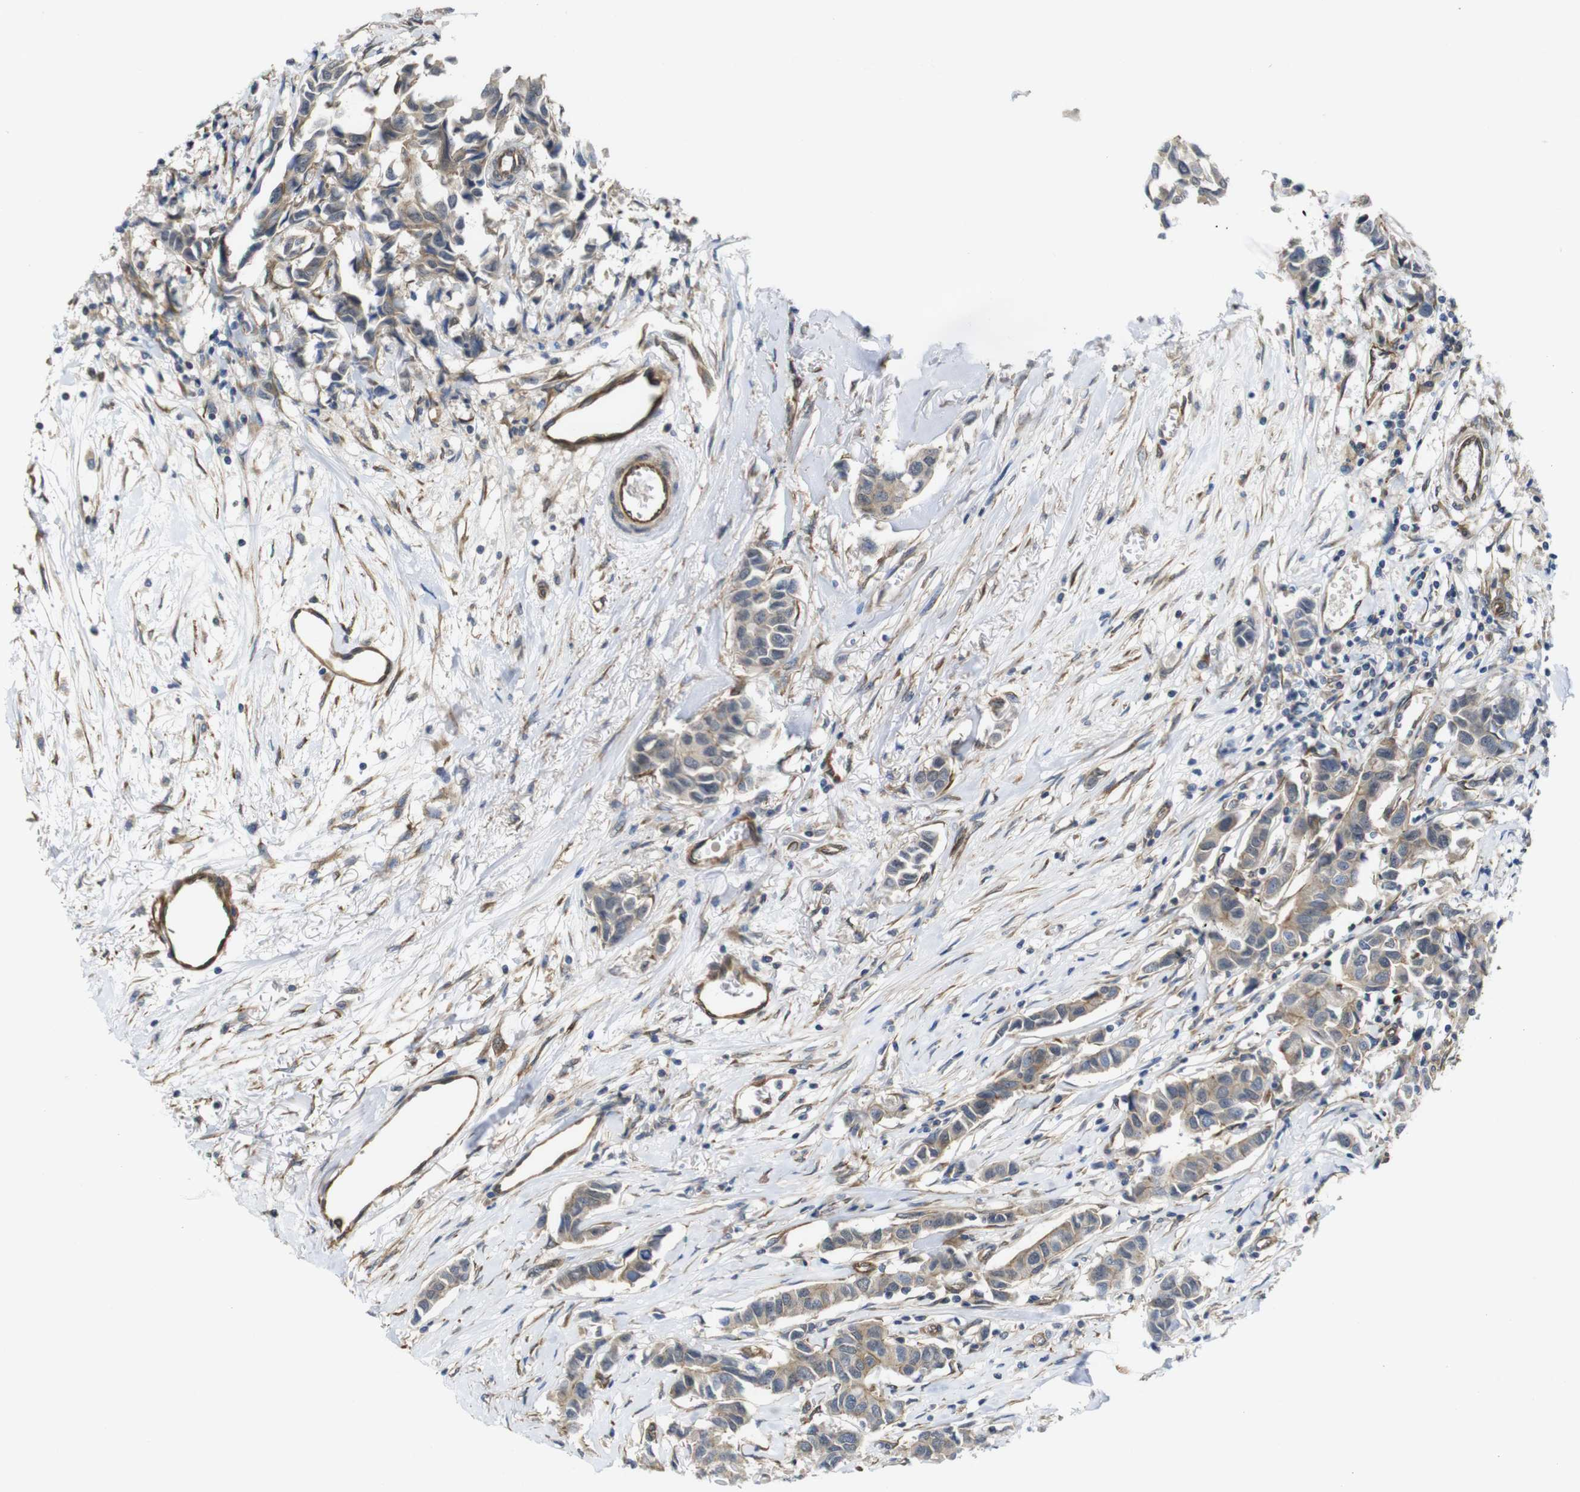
{"staining": {"intensity": "weak", "quantity": ">75%", "location": "cytoplasmic/membranous"}, "tissue": "breast cancer", "cell_type": "Tumor cells", "image_type": "cancer", "snomed": [{"axis": "morphology", "description": "Duct carcinoma"}, {"axis": "topography", "description": "Breast"}], "caption": "Breast cancer (intraductal carcinoma) stained with IHC reveals weak cytoplasmic/membranous staining in approximately >75% of tumor cells. The staining was performed using DAB, with brown indicating positive protein expression. Nuclei are stained blue with hematoxylin.", "gene": "ZDHHC5", "patient": {"sex": "female", "age": 80}}